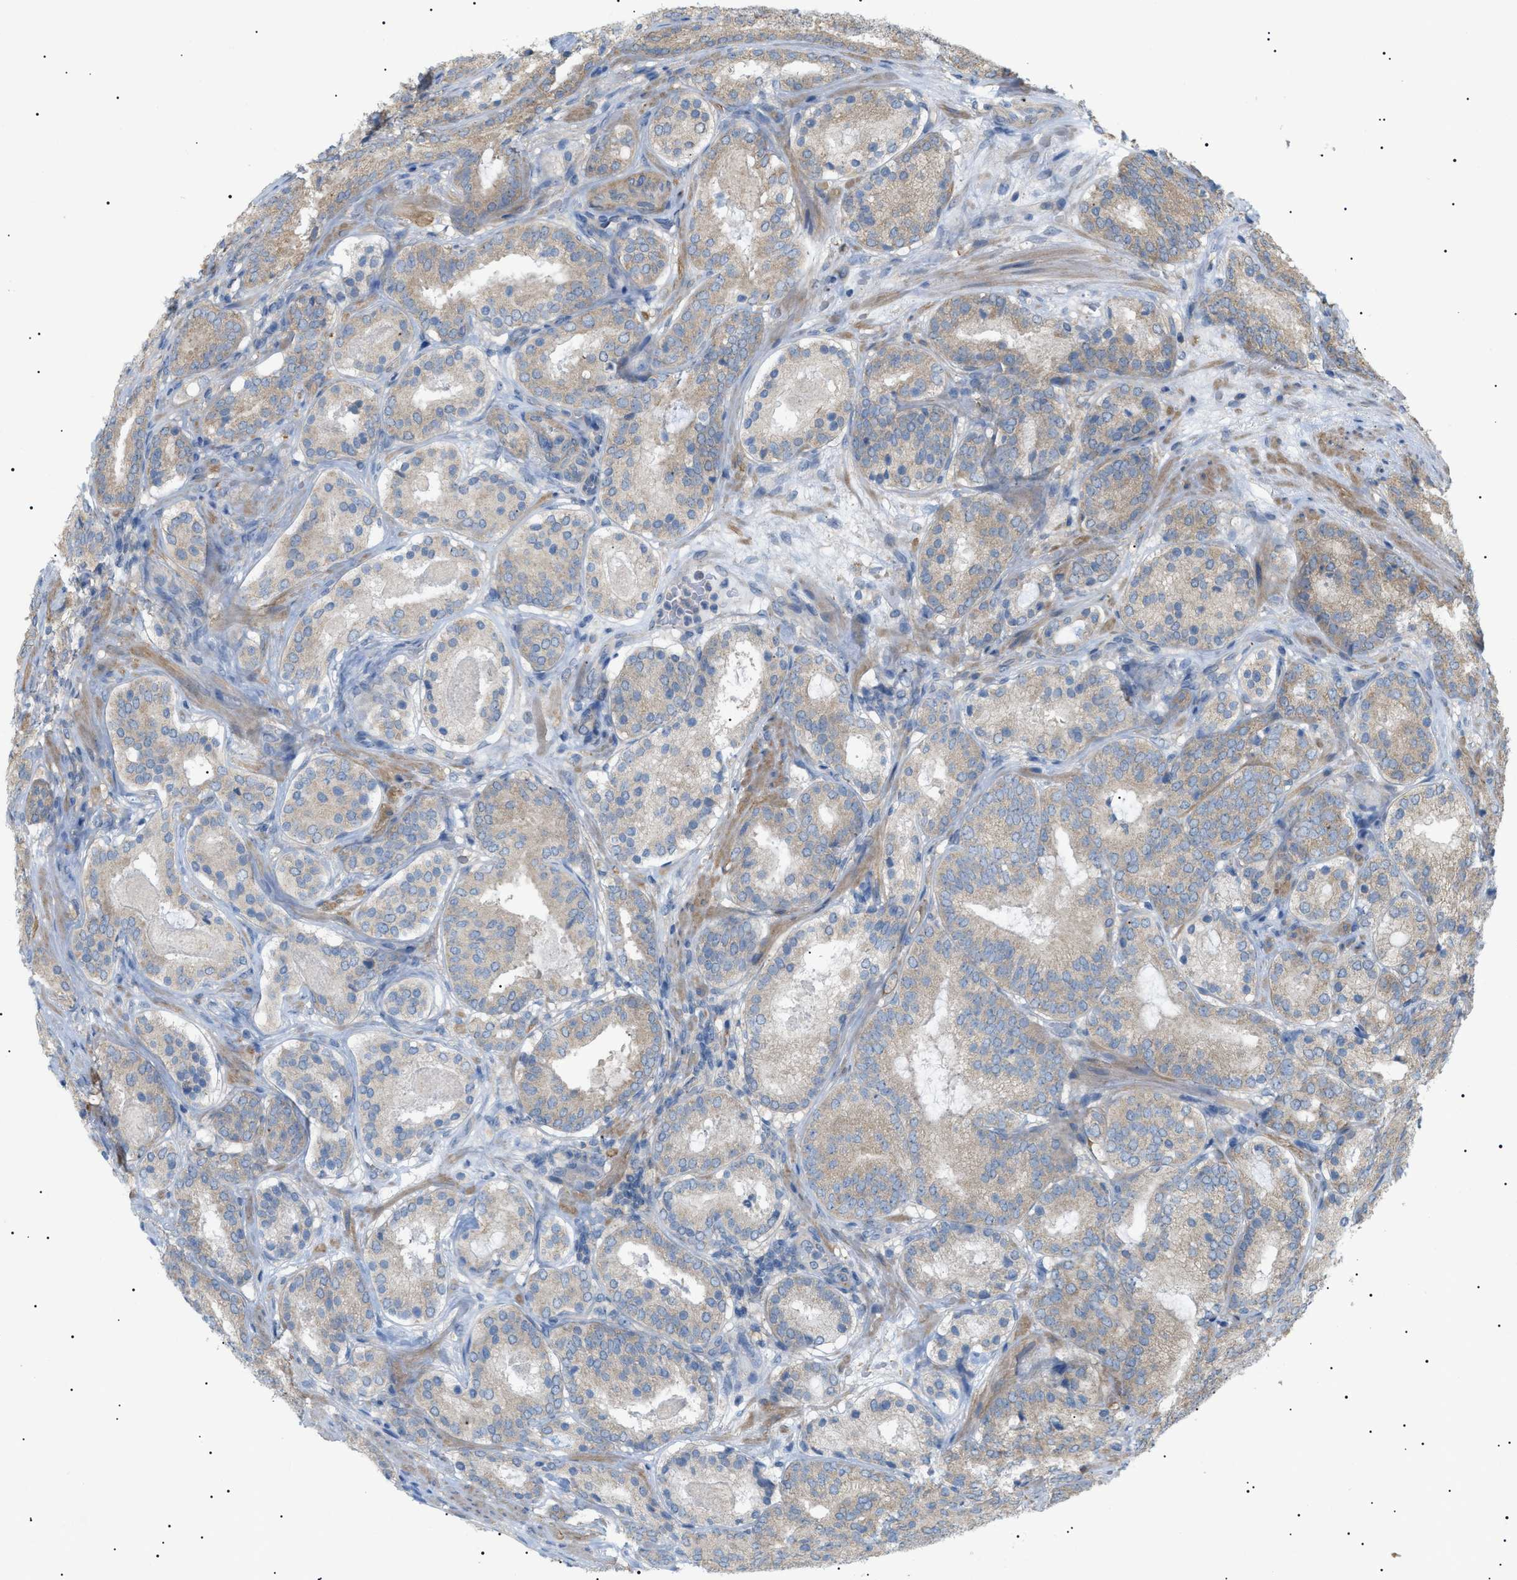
{"staining": {"intensity": "weak", "quantity": ">75%", "location": "cytoplasmic/membranous"}, "tissue": "prostate cancer", "cell_type": "Tumor cells", "image_type": "cancer", "snomed": [{"axis": "morphology", "description": "Adenocarcinoma, Low grade"}, {"axis": "topography", "description": "Prostate"}], "caption": "There is low levels of weak cytoplasmic/membranous positivity in tumor cells of prostate cancer (low-grade adenocarcinoma), as demonstrated by immunohistochemical staining (brown color).", "gene": "IRS2", "patient": {"sex": "male", "age": 69}}